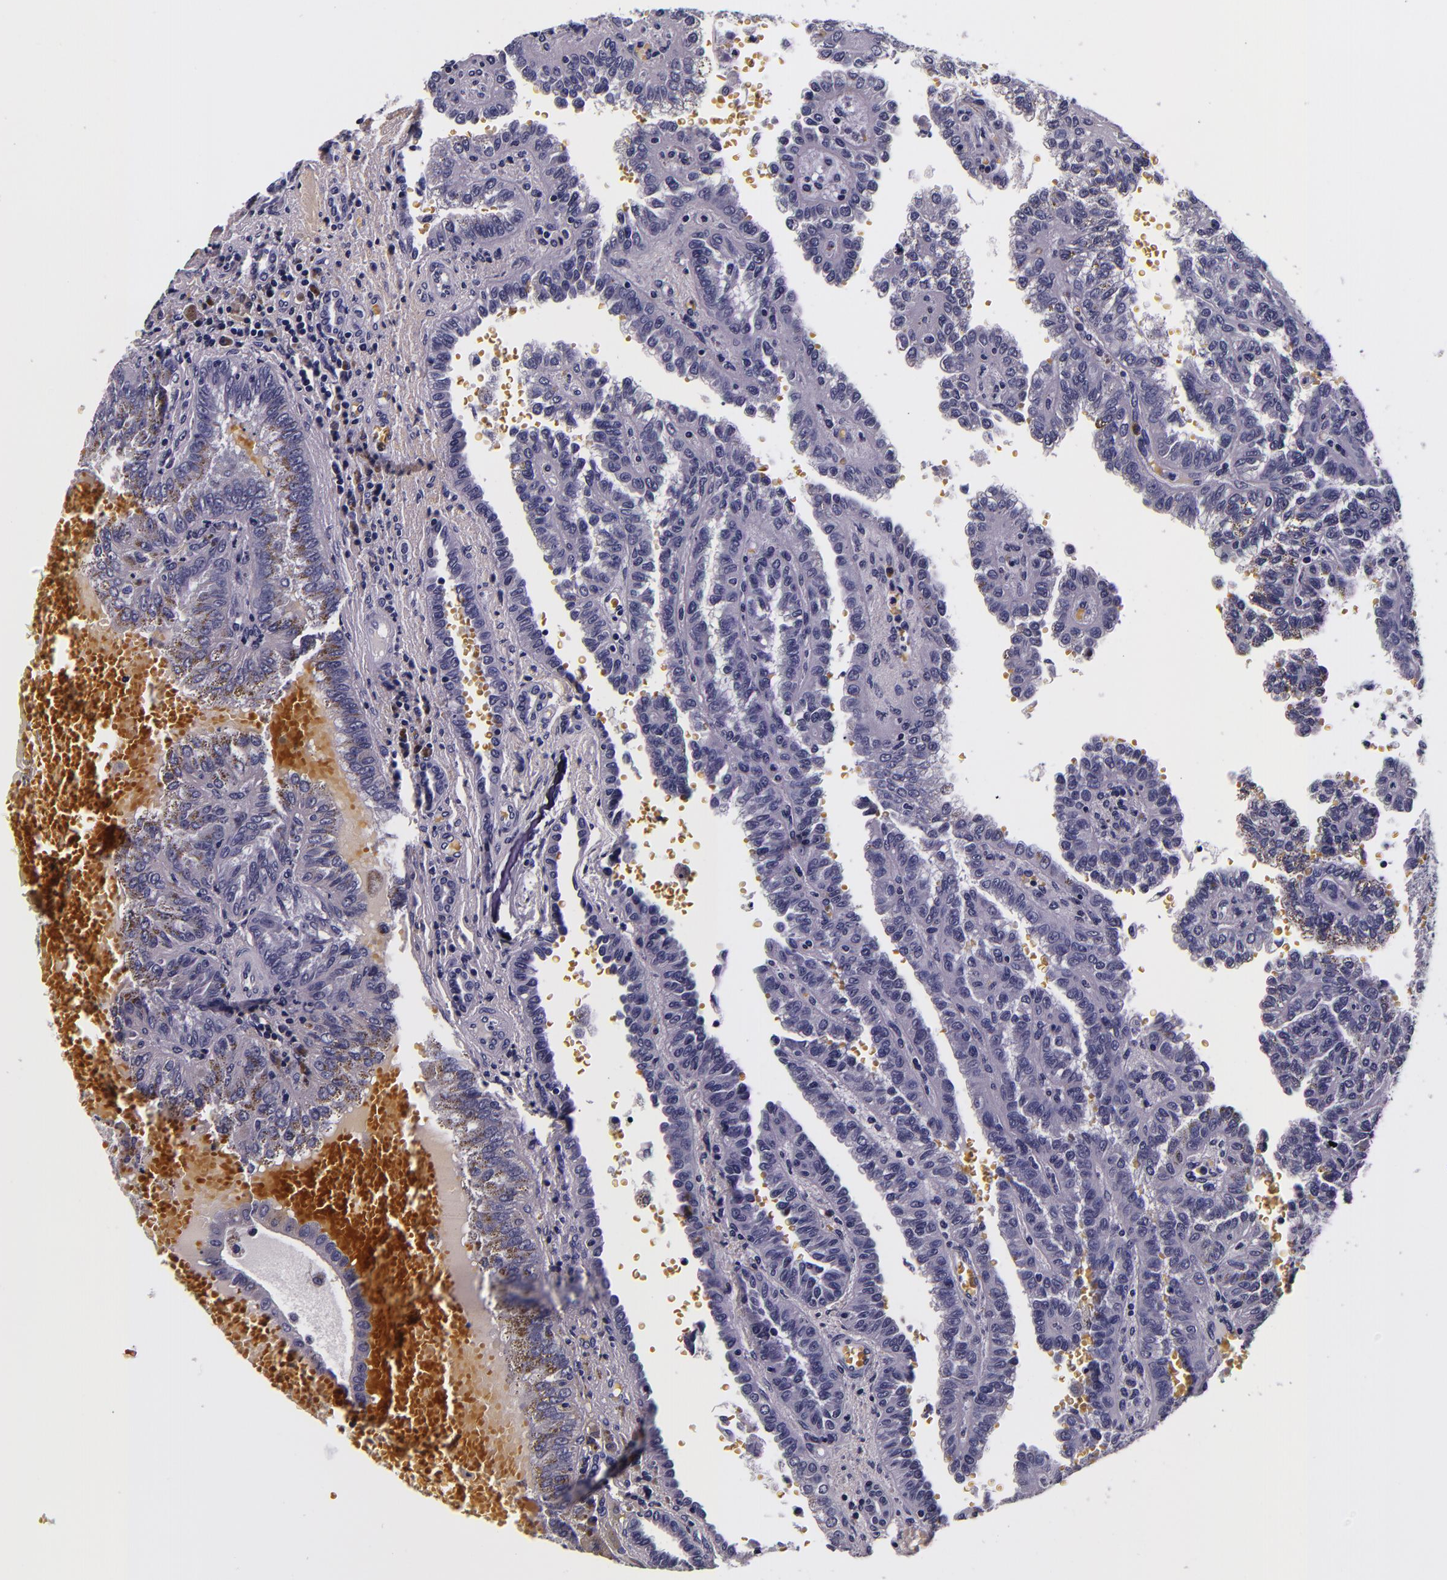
{"staining": {"intensity": "negative", "quantity": "none", "location": "none"}, "tissue": "renal cancer", "cell_type": "Tumor cells", "image_type": "cancer", "snomed": [{"axis": "morphology", "description": "Inflammation, NOS"}, {"axis": "morphology", "description": "Adenocarcinoma, NOS"}, {"axis": "topography", "description": "Kidney"}], "caption": "Immunohistochemistry image of human adenocarcinoma (renal) stained for a protein (brown), which displays no positivity in tumor cells. The staining was performed using DAB (3,3'-diaminobenzidine) to visualize the protein expression in brown, while the nuclei were stained in blue with hematoxylin (Magnification: 20x).", "gene": "FBN1", "patient": {"sex": "male", "age": 68}}